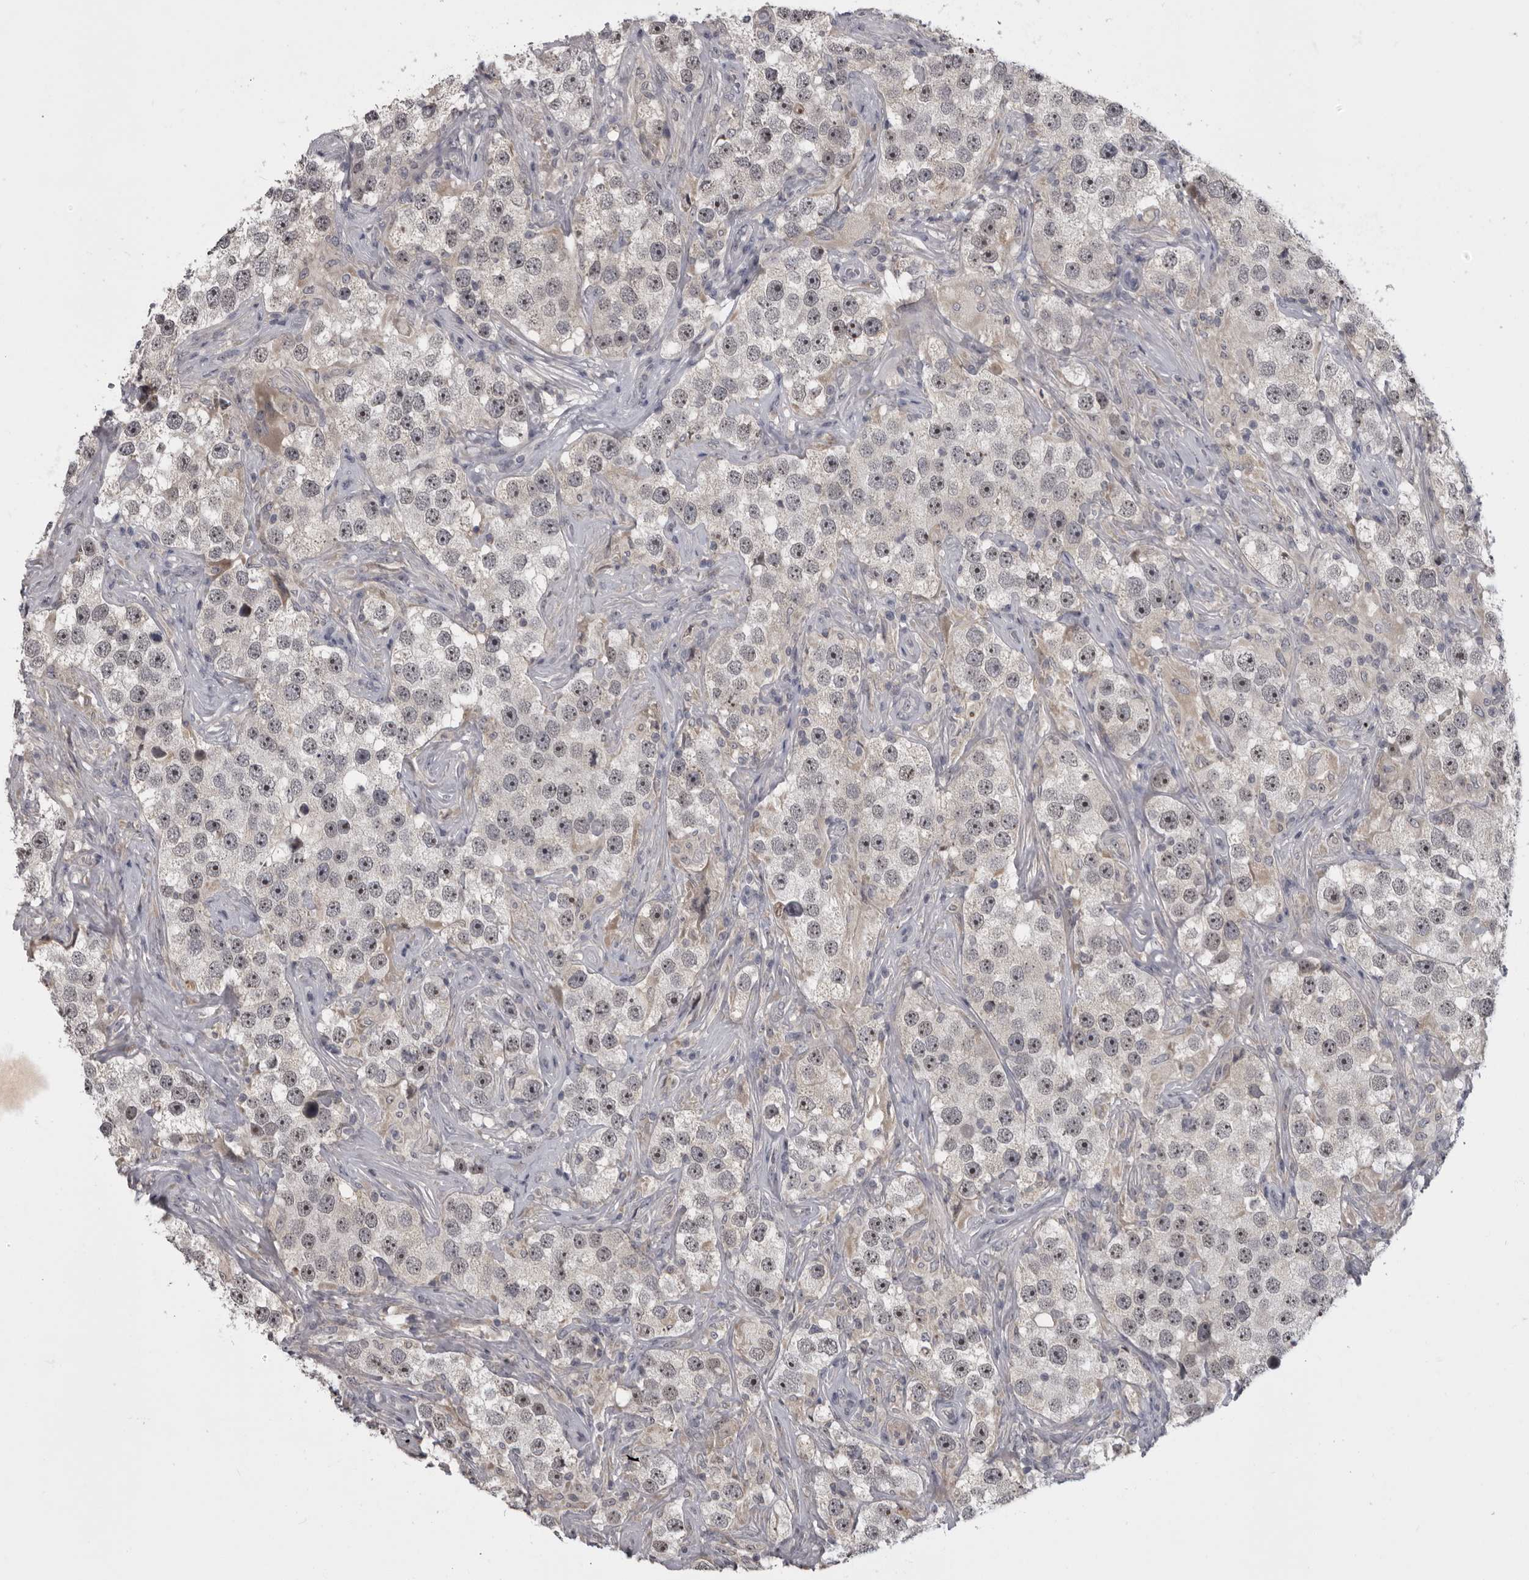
{"staining": {"intensity": "moderate", "quantity": "<25%", "location": "nuclear"}, "tissue": "testis cancer", "cell_type": "Tumor cells", "image_type": "cancer", "snomed": [{"axis": "morphology", "description": "Seminoma, NOS"}, {"axis": "topography", "description": "Testis"}], "caption": "Brown immunohistochemical staining in human seminoma (testis) reveals moderate nuclear expression in approximately <25% of tumor cells. The staining is performed using DAB (3,3'-diaminobenzidine) brown chromogen to label protein expression. The nuclei are counter-stained blue using hematoxylin.", "gene": "MRTO4", "patient": {"sex": "male", "age": 49}}